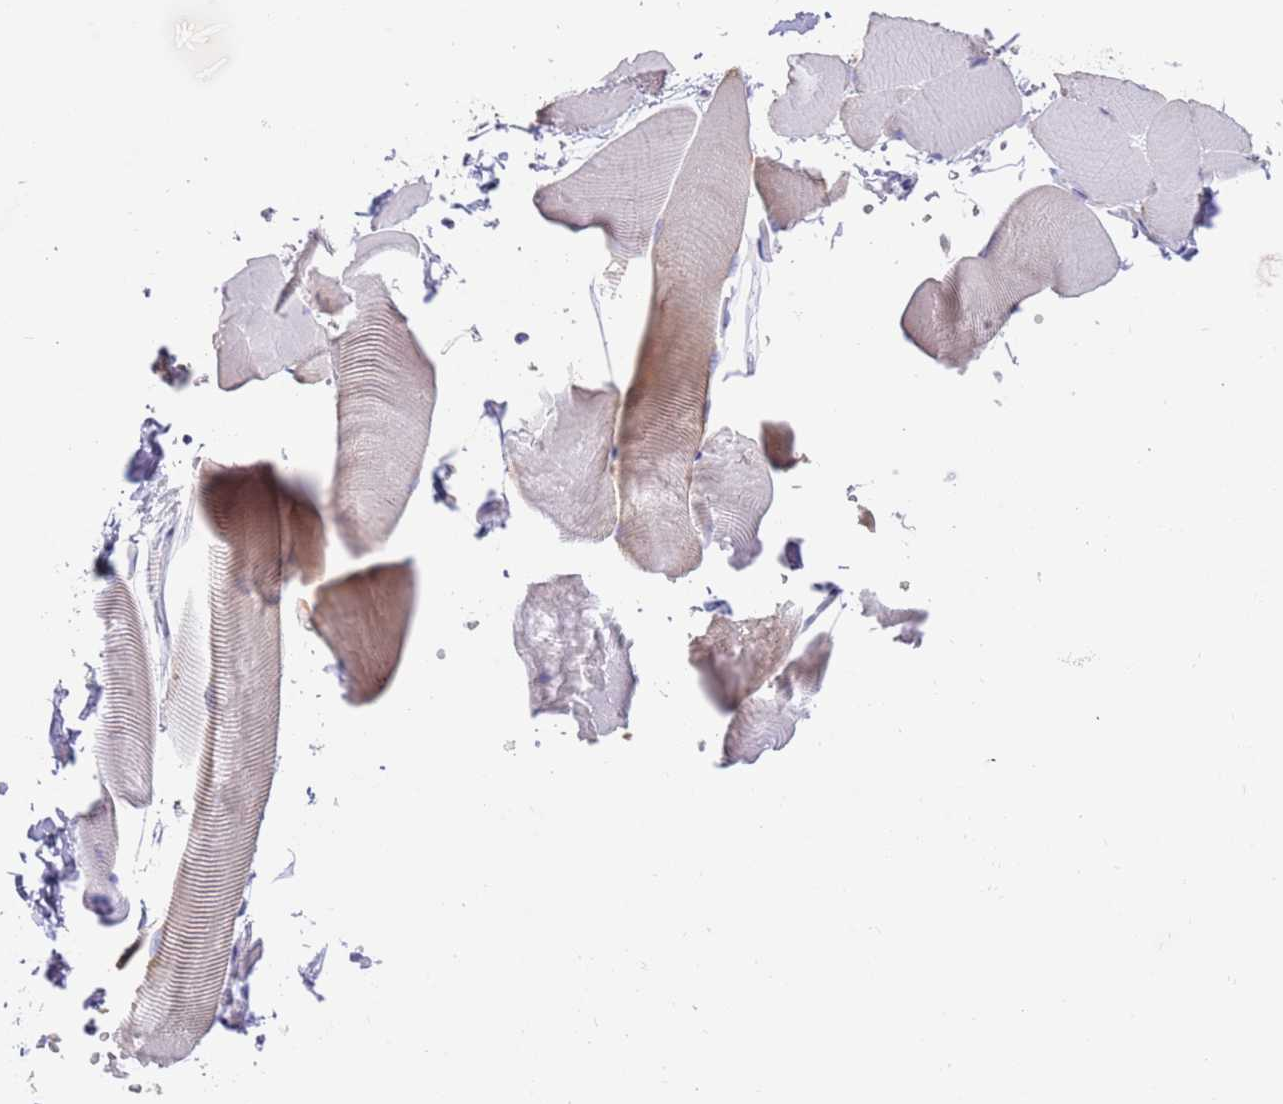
{"staining": {"intensity": "negative", "quantity": "none", "location": "none"}, "tissue": "skeletal muscle", "cell_type": "Myocytes", "image_type": "normal", "snomed": [{"axis": "morphology", "description": "Normal tissue, NOS"}, {"axis": "topography", "description": "Skeletal muscle"}], "caption": "This is a photomicrograph of immunohistochemistry staining of benign skeletal muscle, which shows no positivity in myocytes.", "gene": "TIMM13", "patient": {"sex": "male", "age": 25}}